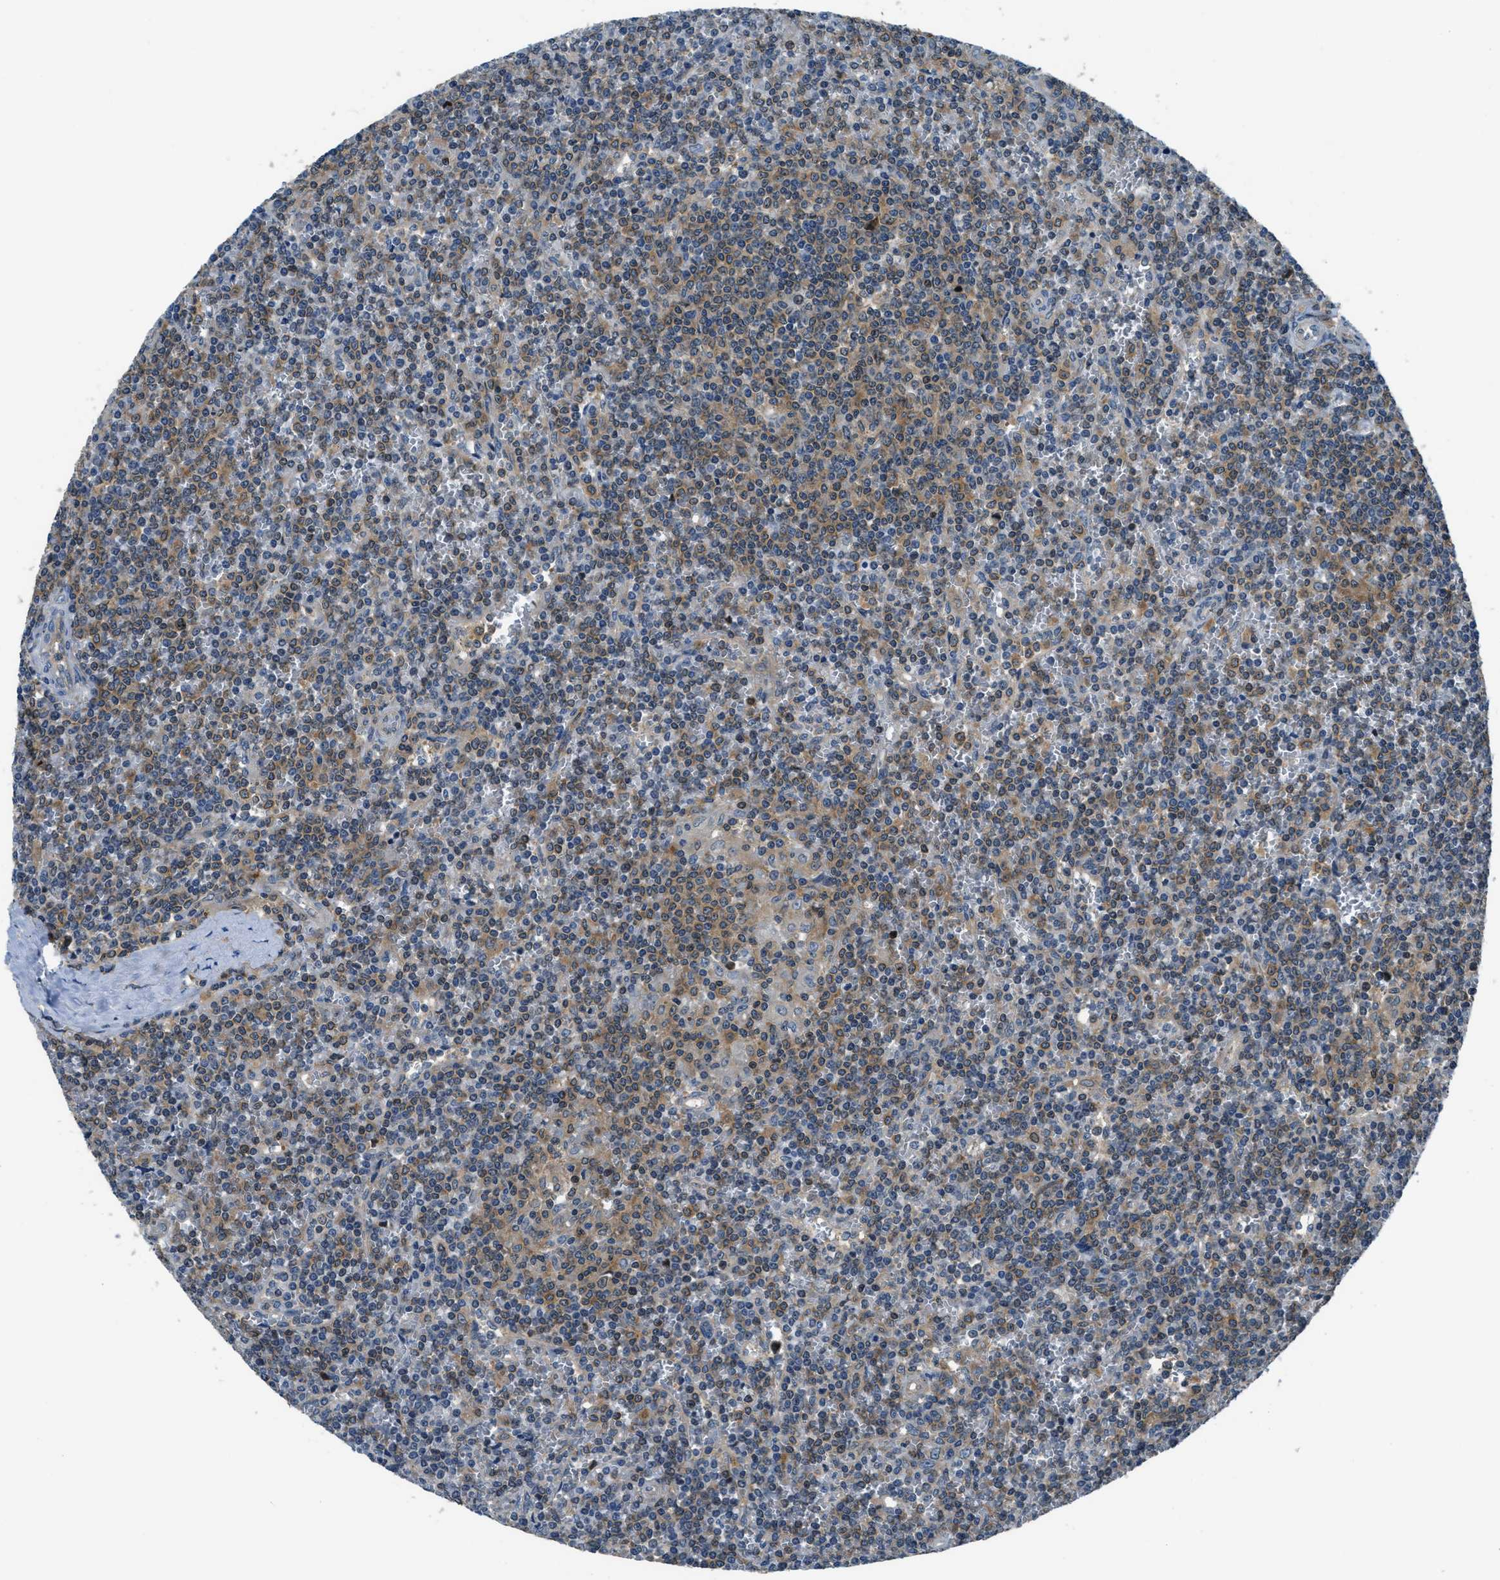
{"staining": {"intensity": "moderate", "quantity": "25%-75%", "location": "cytoplasmic/membranous"}, "tissue": "lymphoma", "cell_type": "Tumor cells", "image_type": "cancer", "snomed": [{"axis": "morphology", "description": "Malignant lymphoma, non-Hodgkin's type, Low grade"}, {"axis": "topography", "description": "Spleen"}], "caption": "Brown immunohistochemical staining in low-grade malignant lymphoma, non-Hodgkin's type demonstrates moderate cytoplasmic/membranous expression in about 25%-75% of tumor cells.", "gene": "ARFGAP2", "patient": {"sex": "female", "age": 19}}